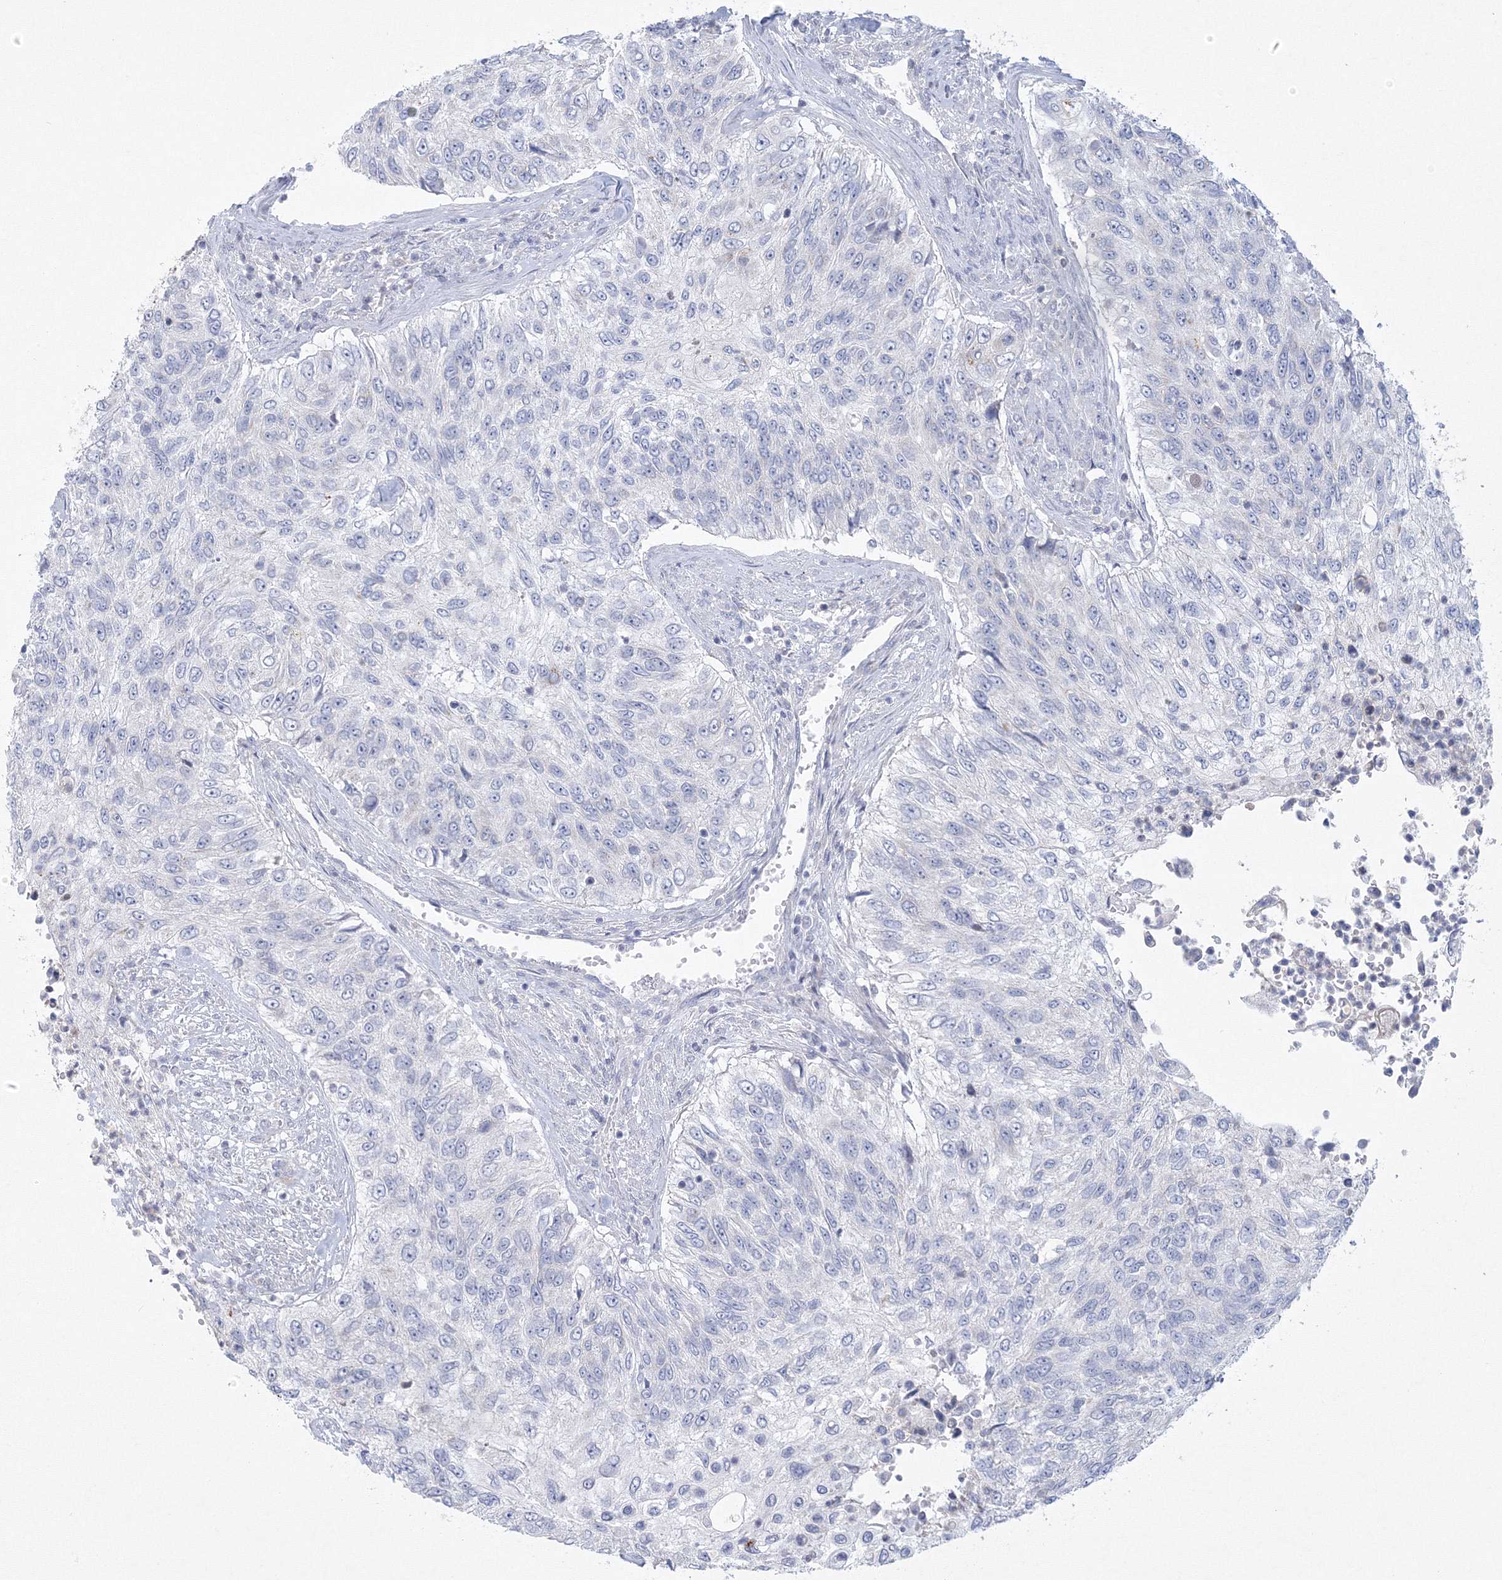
{"staining": {"intensity": "negative", "quantity": "none", "location": "none"}, "tissue": "urothelial cancer", "cell_type": "Tumor cells", "image_type": "cancer", "snomed": [{"axis": "morphology", "description": "Urothelial carcinoma, High grade"}, {"axis": "topography", "description": "Urinary bladder"}], "caption": "Human urothelial cancer stained for a protein using IHC displays no staining in tumor cells.", "gene": "NIPAL1", "patient": {"sex": "female", "age": 60}}